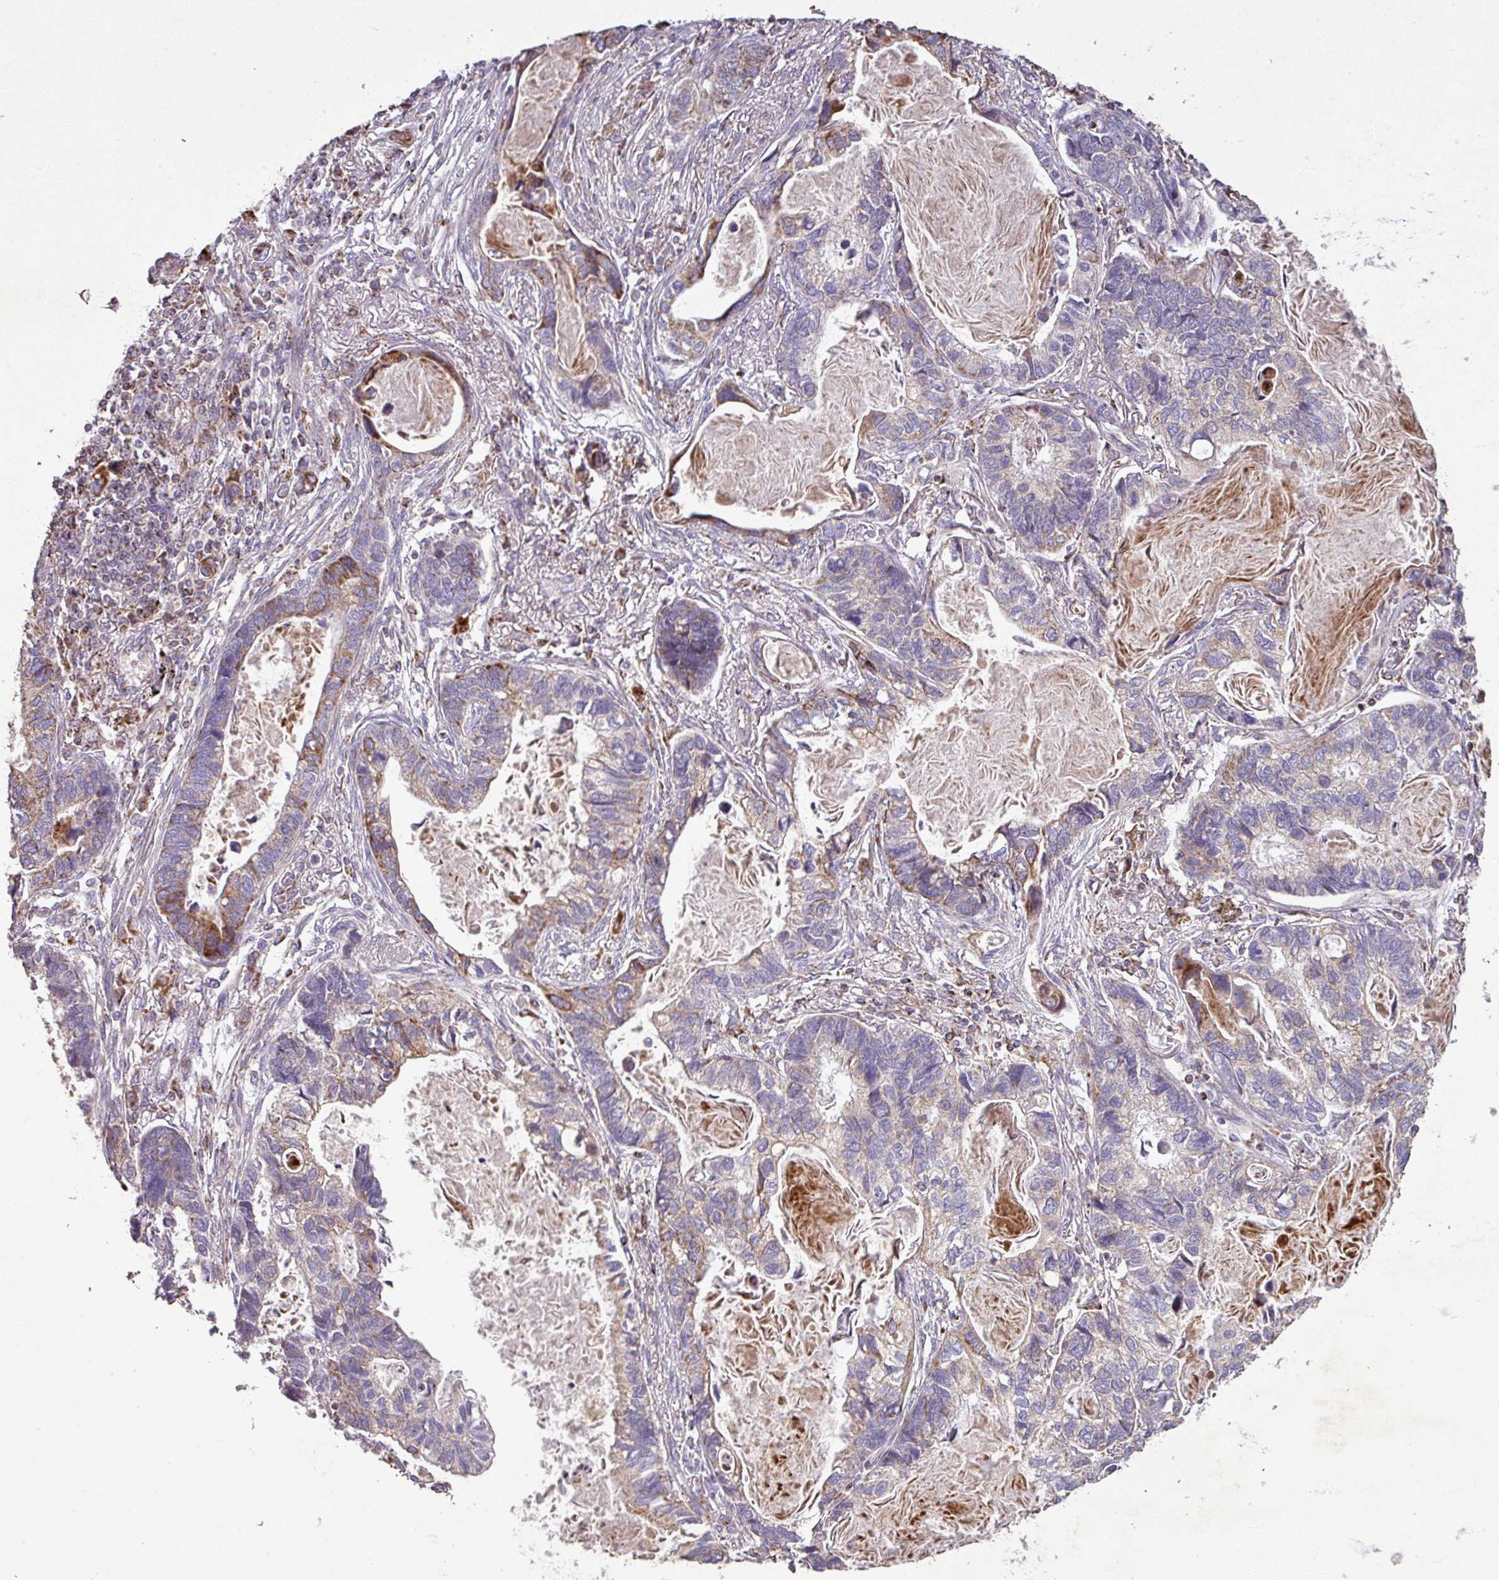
{"staining": {"intensity": "moderate", "quantity": "<25%", "location": "cytoplasmic/membranous"}, "tissue": "lung cancer", "cell_type": "Tumor cells", "image_type": "cancer", "snomed": [{"axis": "morphology", "description": "Adenocarcinoma, NOS"}, {"axis": "topography", "description": "Lung"}], "caption": "The image shows a brown stain indicating the presence of a protein in the cytoplasmic/membranous of tumor cells in lung cancer.", "gene": "SQOR", "patient": {"sex": "male", "age": 67}}